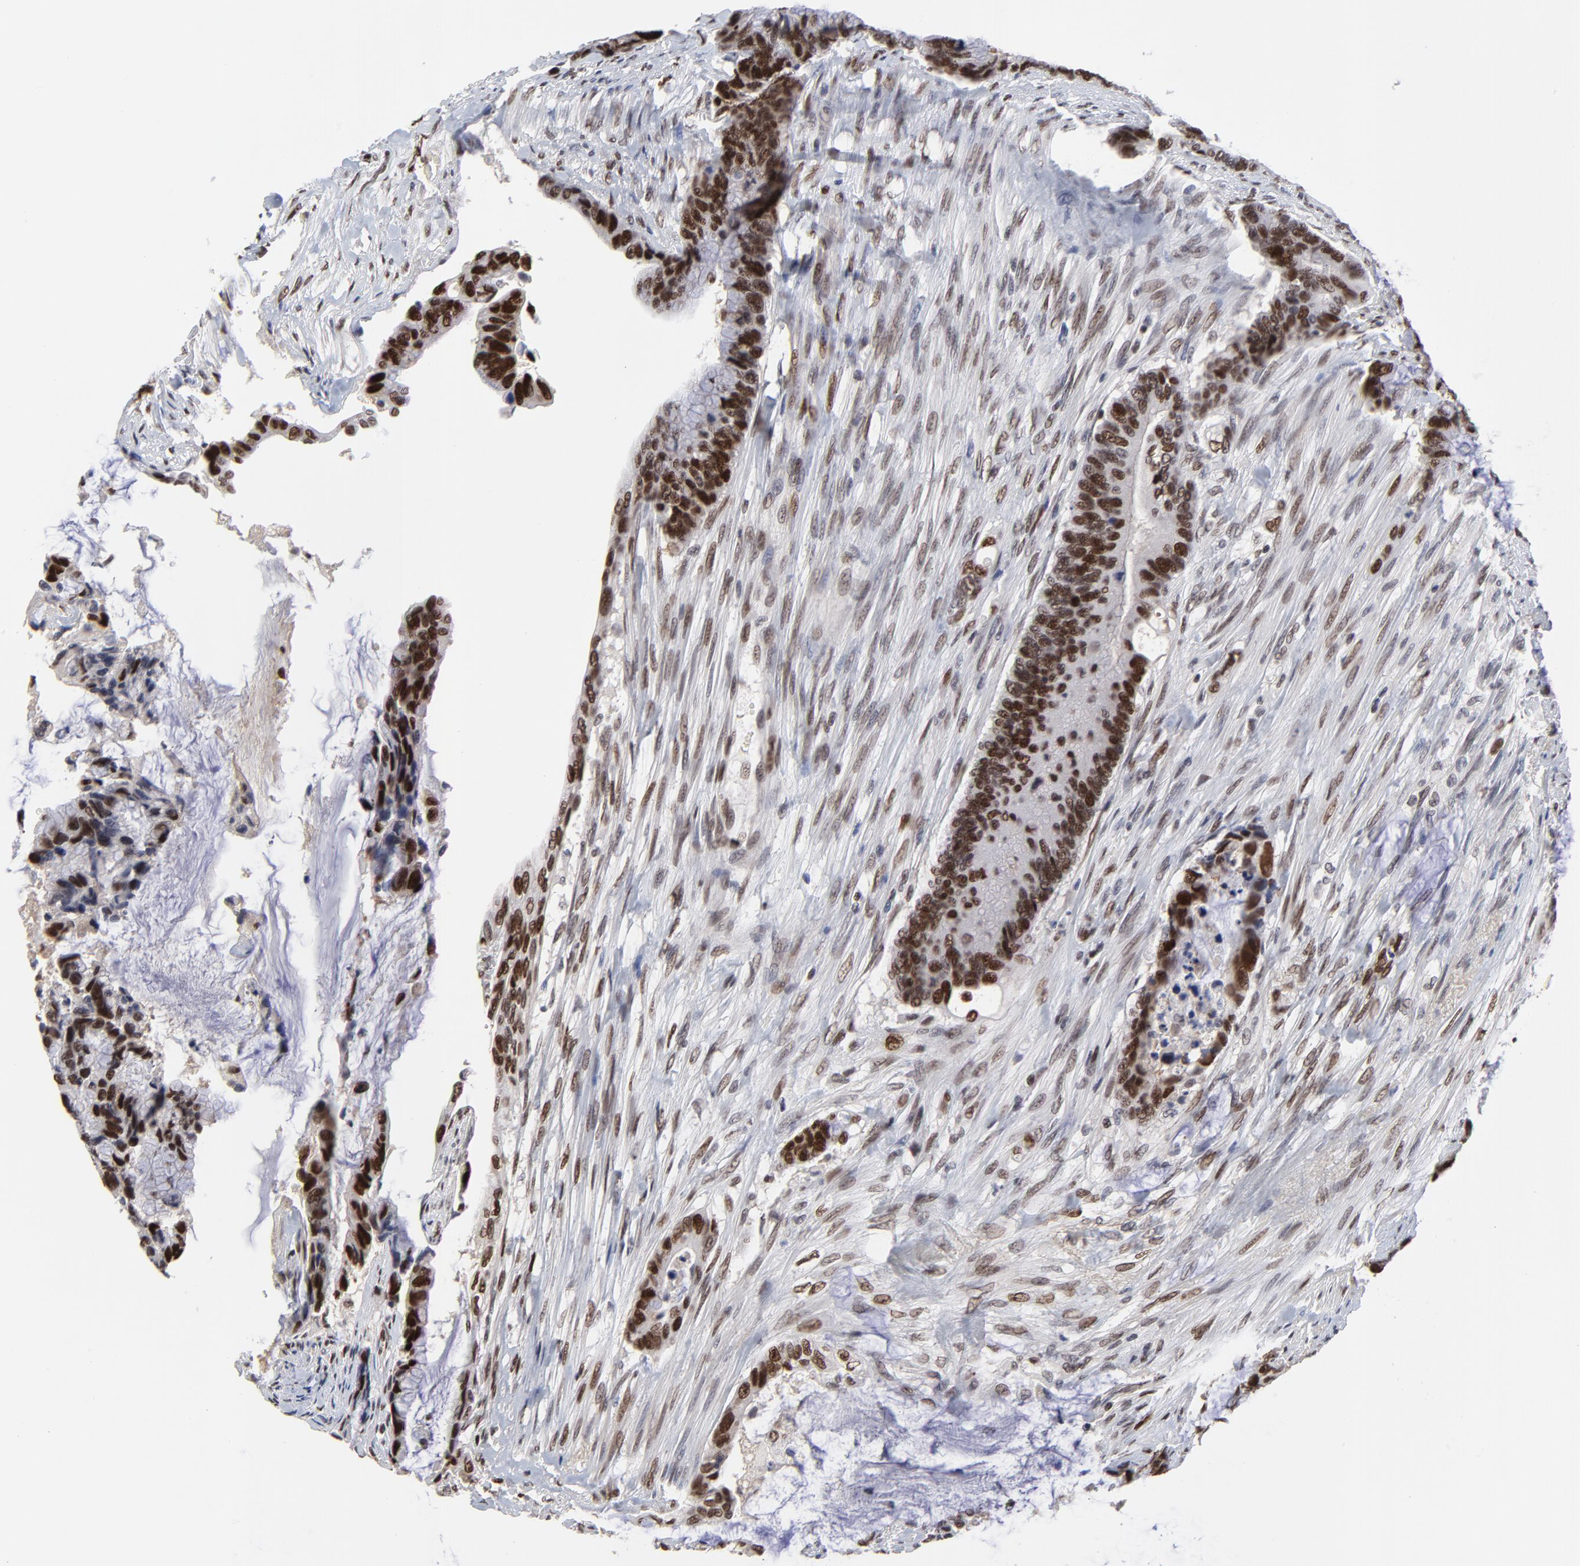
{"staining": {"intensity": "strong", "quantity": ">75%", "location": "nuclear"}, "tissue": "colorectal cancer", "cell_type": "Tumor cells", "image_type": "cancer", "snomed": [{"axis": "morphology", "description": "Adenocarcinoma, NOS"}, {"axis": "topography", "description": "Rectum"}], "caption": "Colorectal cancer (adenocarcinoma) was stained to show a protein in brown. There is high levels of strong nuclear positivity in about >75% of tumor cells.", "gene": "OGFOD1", "patient": {"sex": "female", "age": 59}}